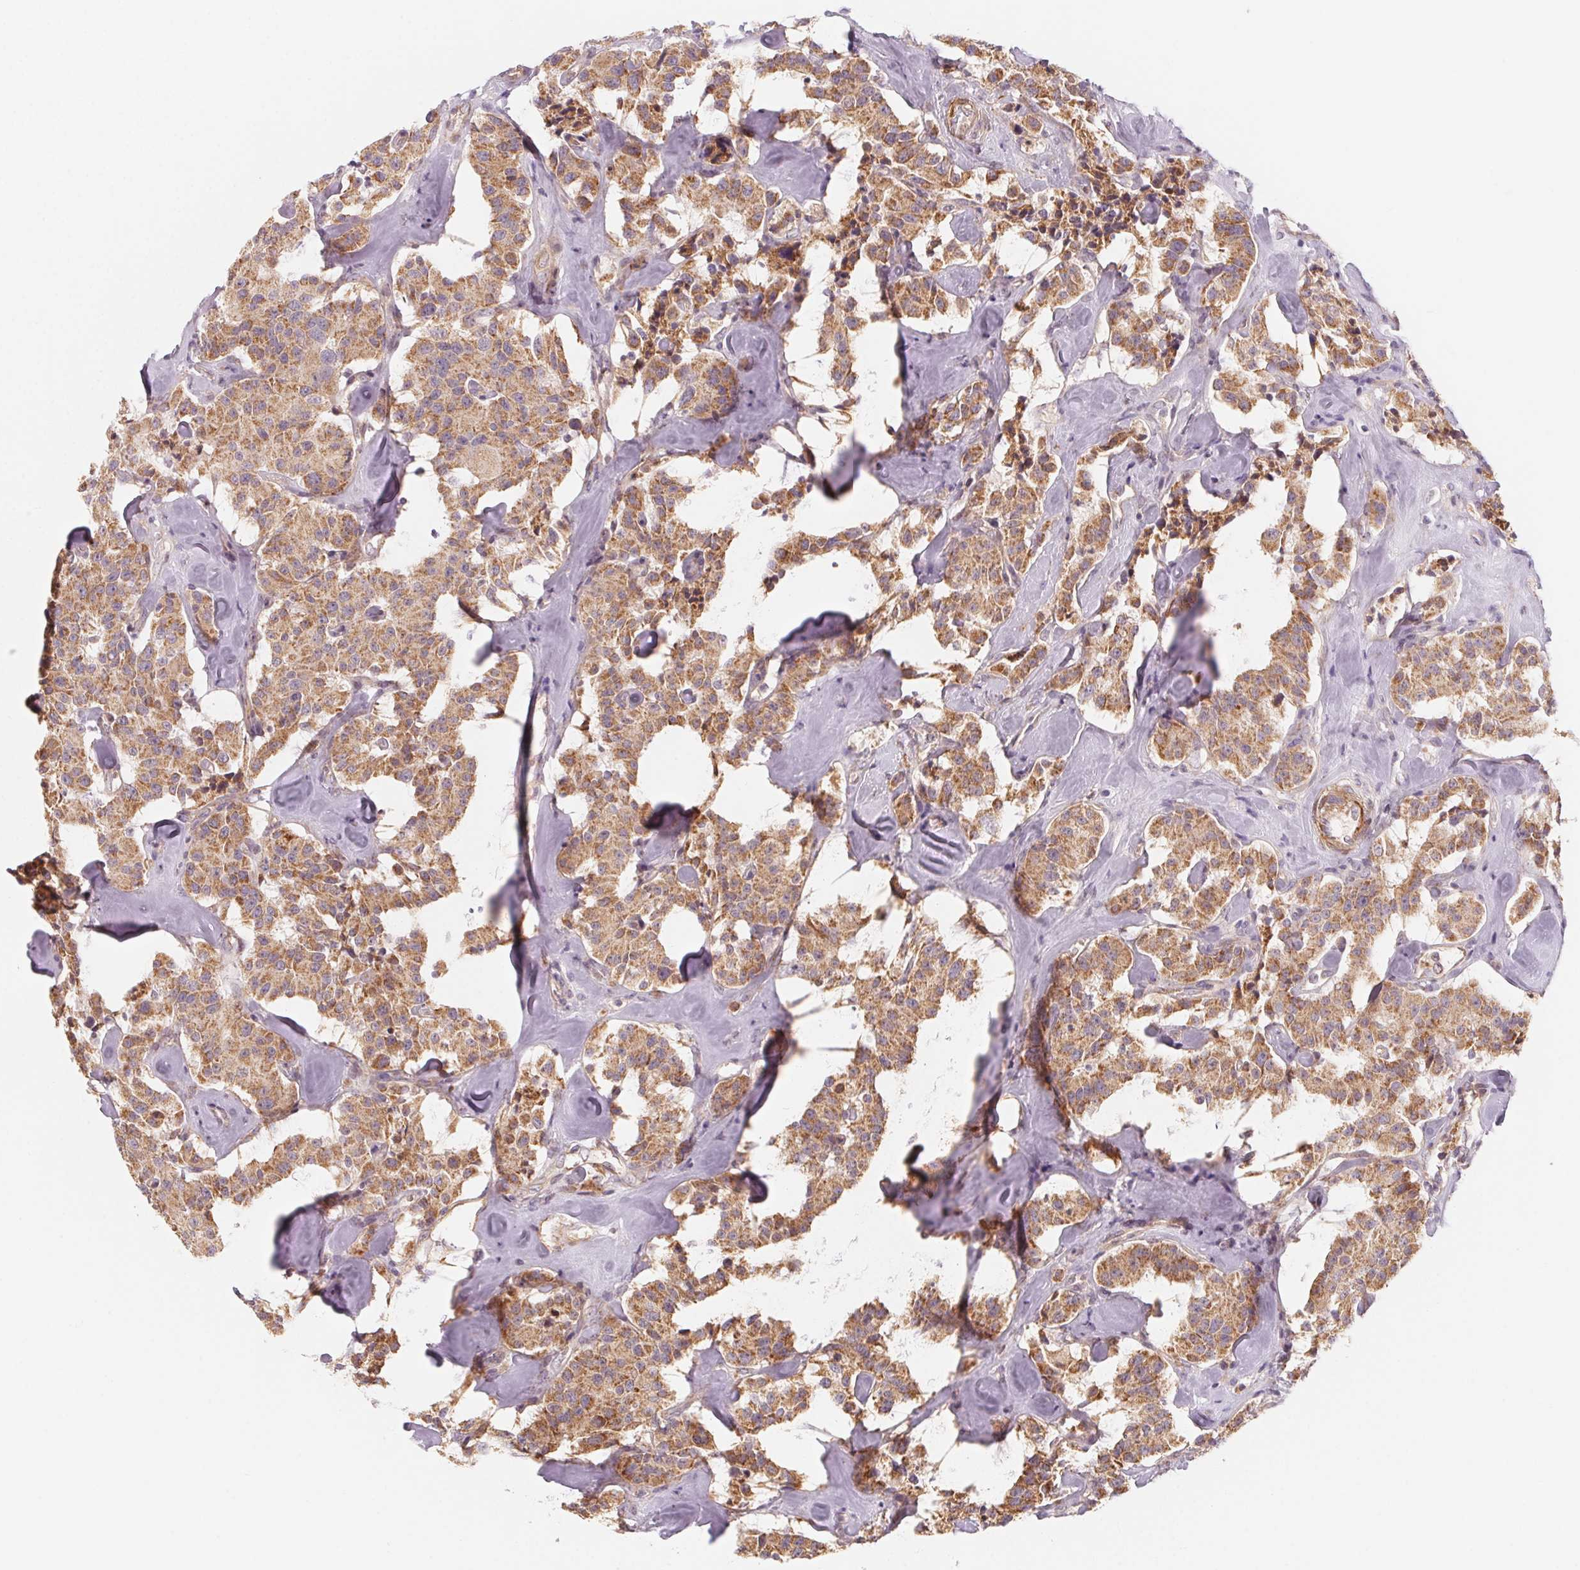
{"staining": {"intensity": "moderate", "quantity": ">75%", "location": "cytoplasmic/membranous"}, "tissue": "carcinoid", "cell_type": "Tumor cells", "image_type": "cancer", "snomed": [{"axis": "morphology", "description": "Carcinoid, malignant, NOS"}, {"axis": "topography", "description": "Pancreas"}], "caption": "Malignant carcinoid stained with DAB (3,3'-diaminobenzidine) immunohistochemistry (IHC) displays medium levels of moderate cytoplasmic/membranous expression in approximately >75% of tumor cells.", "gene": "CCDC112", "patient": {"sex": "male", "age": 41}}